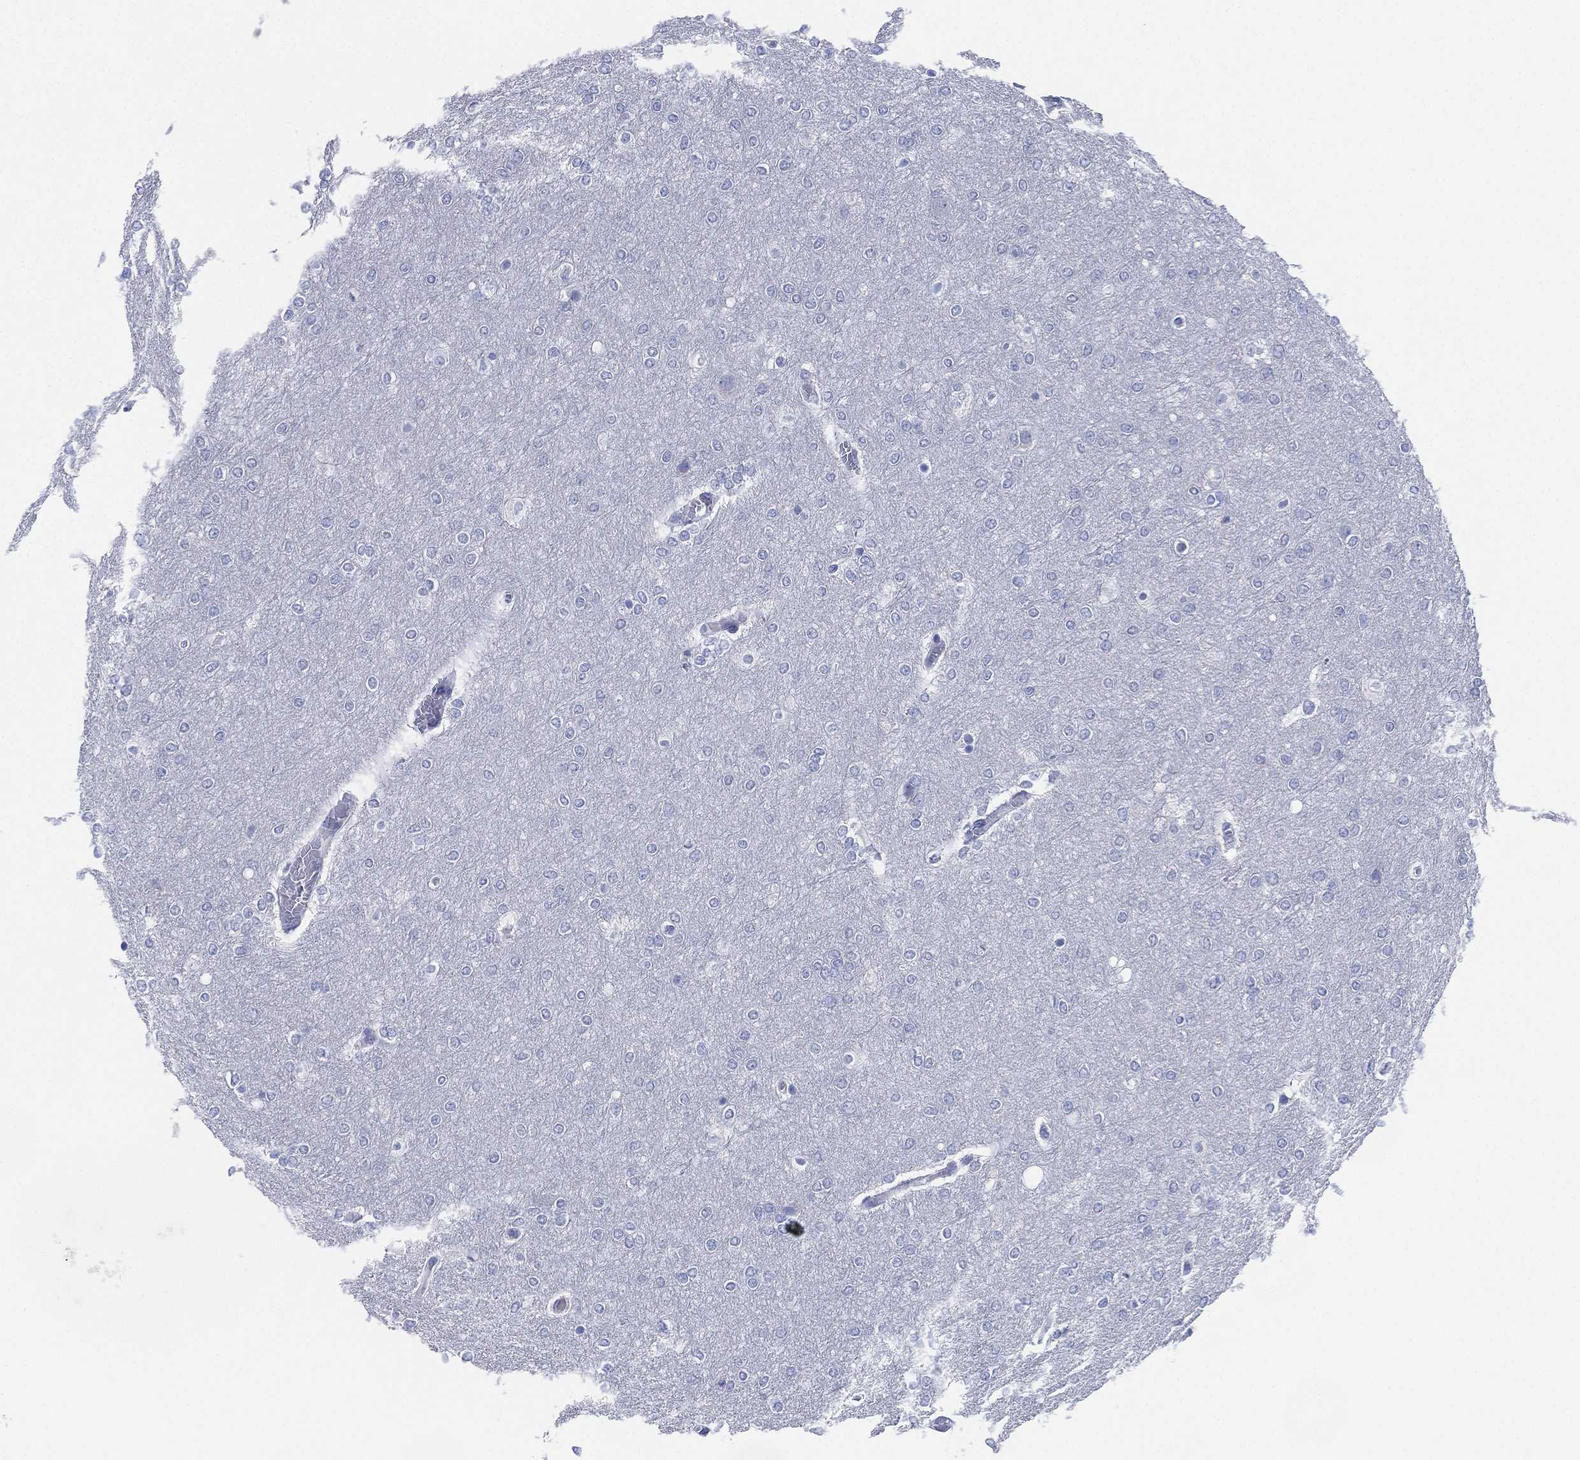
{"staining": {"intensity": "negative", "quantity": "none", "location": "none"}, "tissue": "glioma", "cell_type": "Tumor cells", "image_type": "cancer", "snomed": [{"axis": "morphology", "description": "Glioma, malignant, High grade"}, {"axis": "topography", "description": "Brain"}], "caption": "Immunohistochemical staining of human malignant glioma (high-grade) exhibits no significant positivity in tumor cells.", "gene": "ADAD2", "patient": {"sex": "female", "age": 61}}